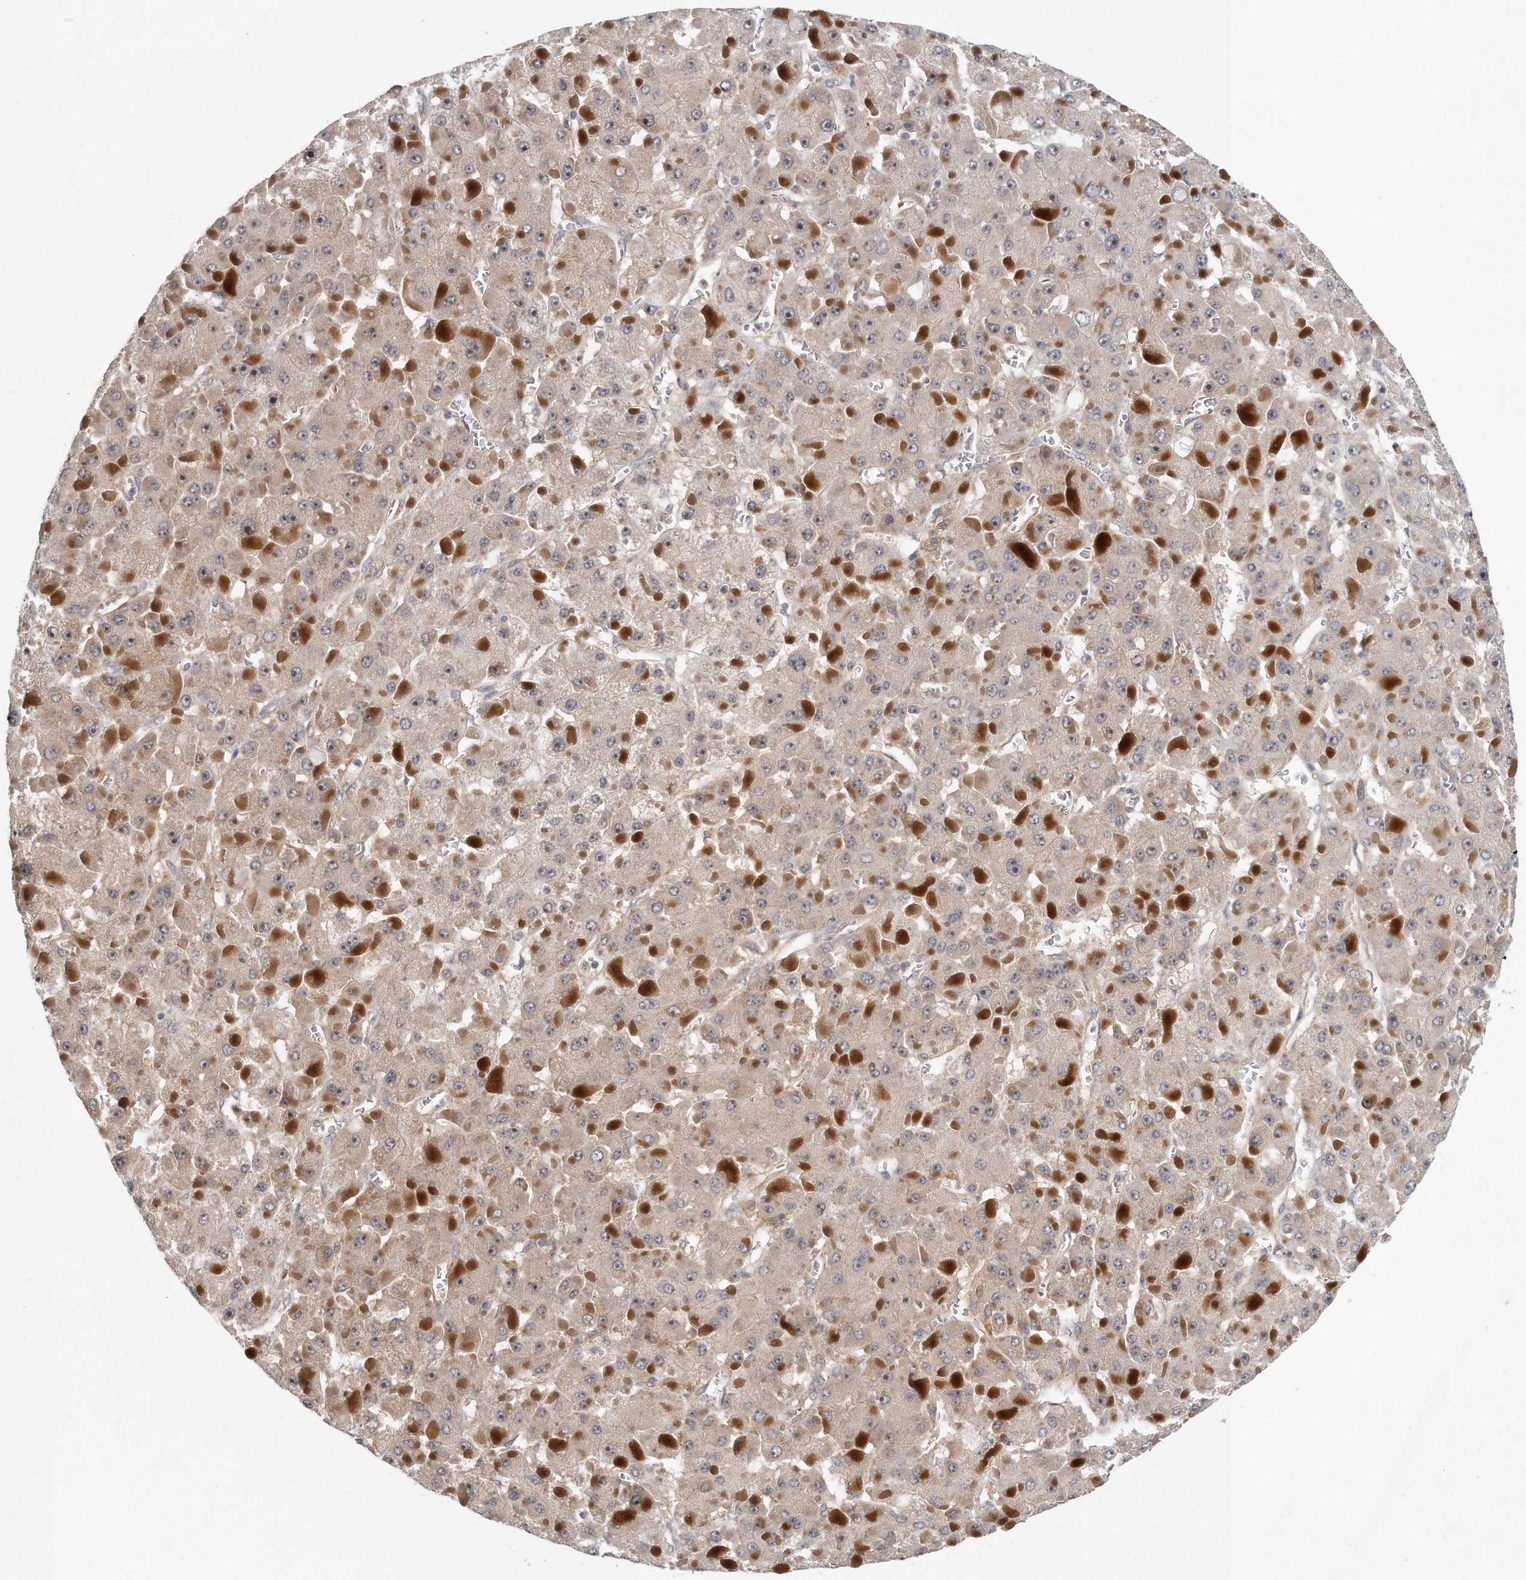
{"staining": {"intensity": "moderate", "quantity": "25%-75%", "location": "cytoplasmic/membranous"}, "tissue": "liver cancer", "cell_type": "Tumor cells", "image_type": "cancer", "snomed": [{"axis": "morphology", "description": "Carcinoma, Hepatocellular, NOS"}, {"axis": "topography", "description": "Liver"}], "caption": "A brown stain shows moderate cytoplasmic/membranous positivity of a protein in liver hepatocellular carcinoma tumor cells. (IHC, brightfield microscopy, high magnification).", "gene": "MTERF4", "patient": {"sex": "female", "age": 73}}